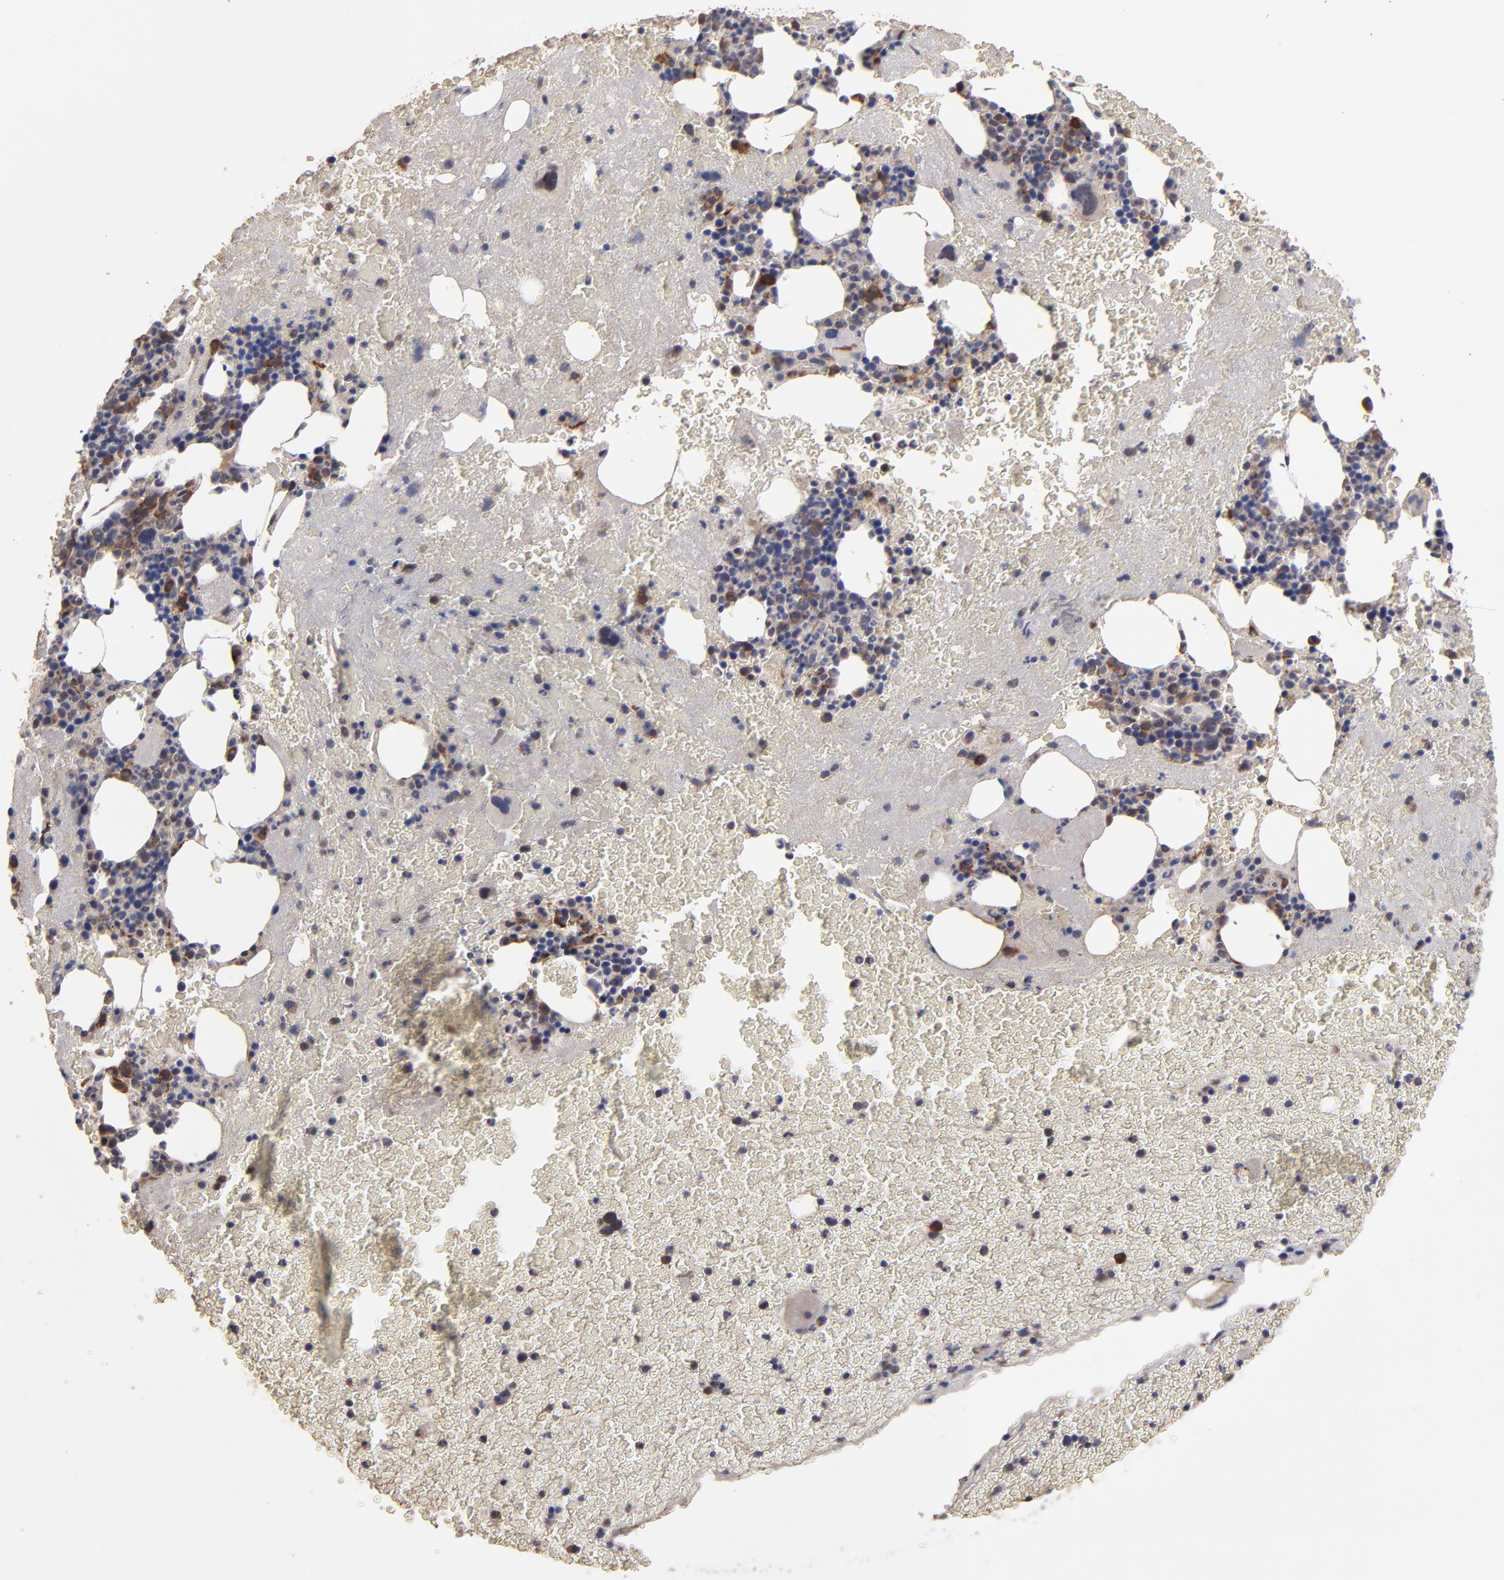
{"staining": {"intensity": "strong", "quantity": "<25%", "location": "cytoplasmic/membranous"}, "tissue": "bone marrow", "cell_type": "Hematopoietic cells", "image_type": "normal", "snomed": [{"axis": "morphology", "description": "Normal tissue, NOS"}, {"axis": "topography", "description": "Bone marrow"}], "caption": "Immunohistochemical staining of benign human bone marrow displays <25% levels of strong cytoplasmic/membranous protein positivity in approximately <25% of hematopoietic cells. (IHC, brightfield microscopy, high magnification).", "gene": "CHL1", "patient": {"sex": "male", "age": 76}}